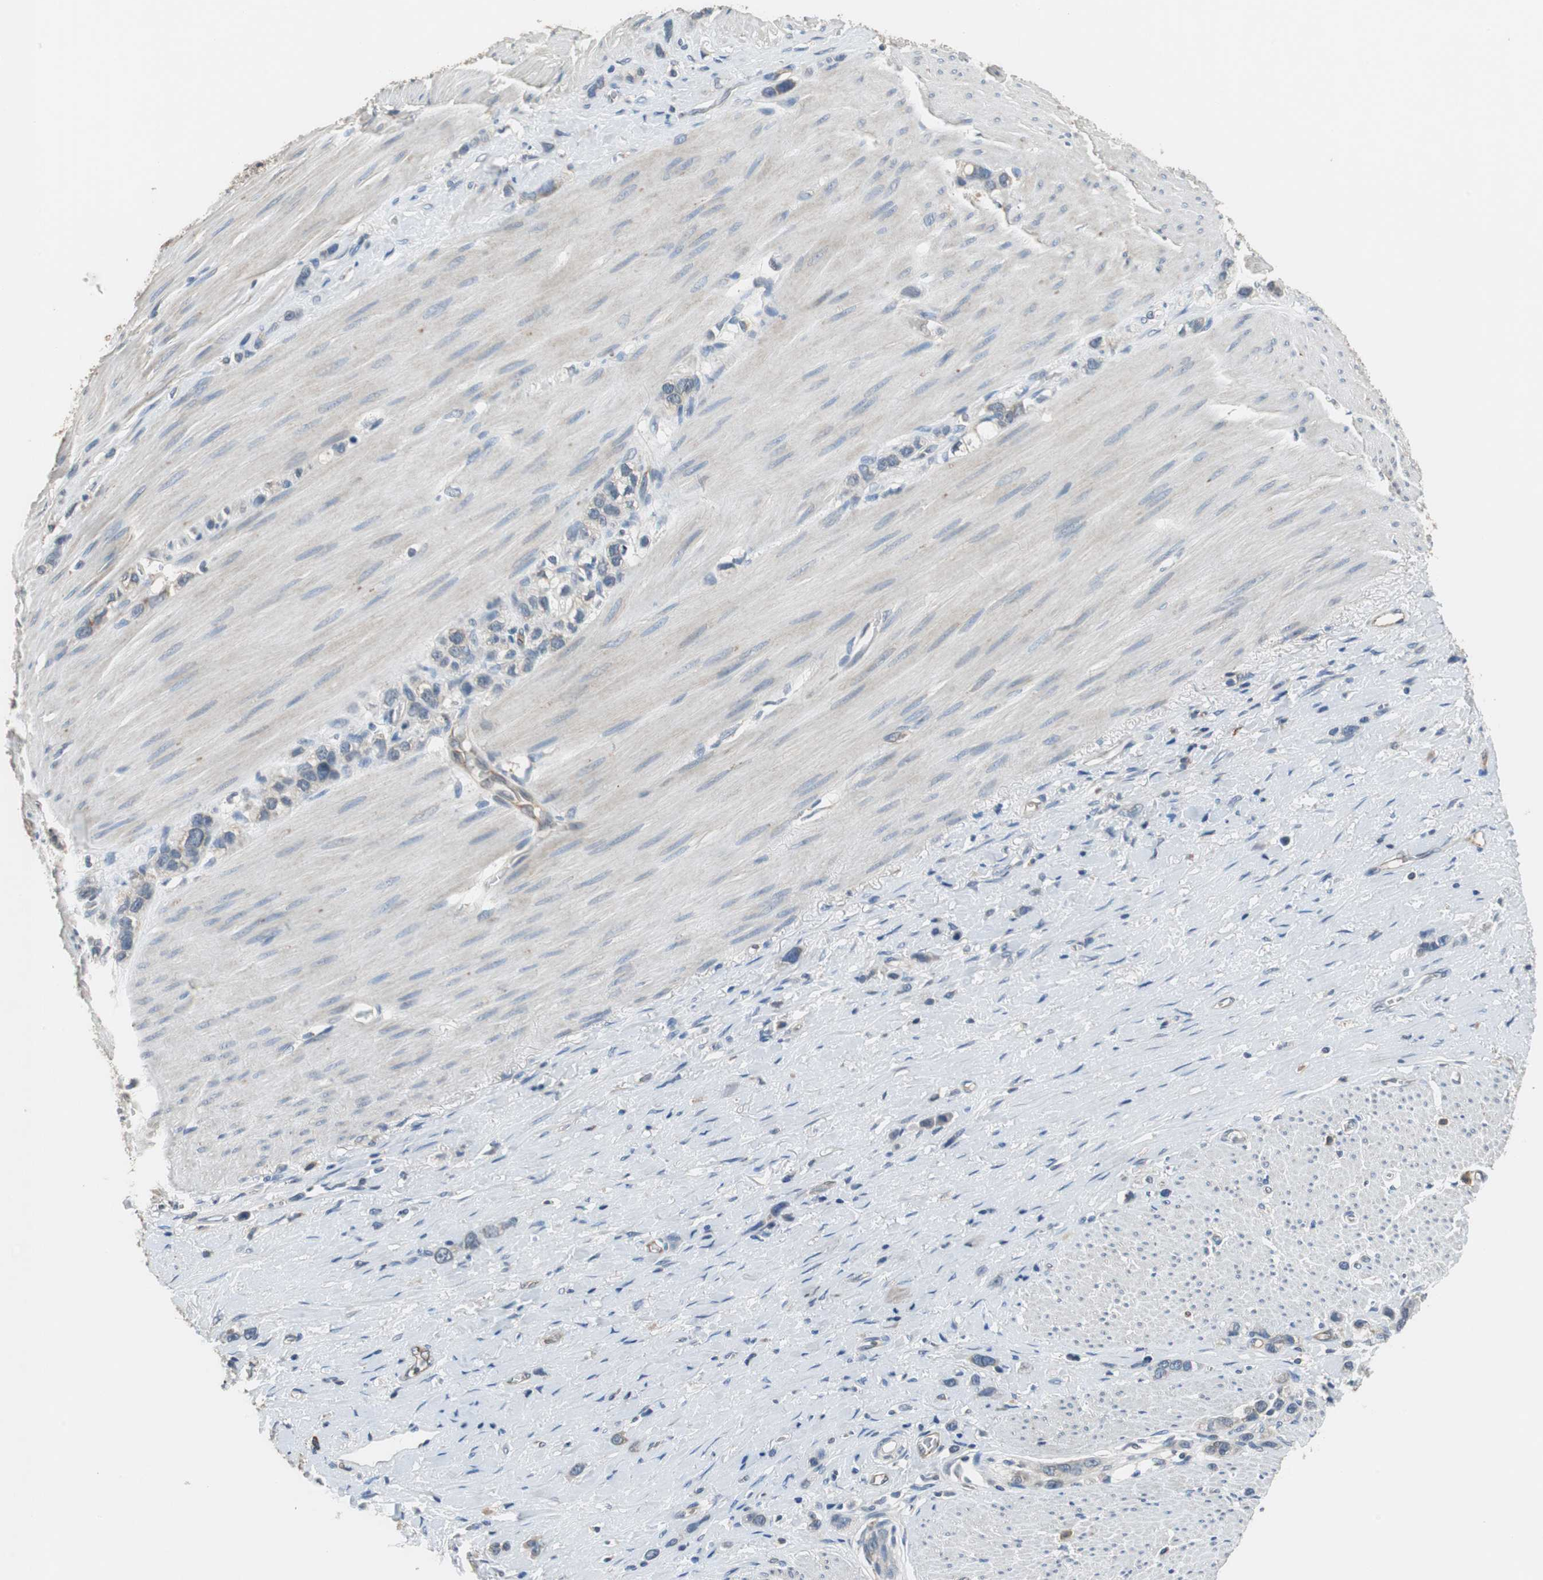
{"staining": {"intensity": "negative", "quantity": "none", "location": "none"}, "tissue": "stomach cancer", "cell_type": "Tumor cells", "image_type": "cancer", "snomed": [{"axis": "morphology", "description": "Normal tissue, NOS"}, {"axis": "morphology", "description": "Adenocarcinoma, NOS"}, {"axis": "morphology", "description": "Adenocarcinoma, High grade"}, {"axis": "topography", "description": "Stomach, upper"}, {"axis": "topography", "description": "Stomach"}], "caption": "Immunohistochemical staining of stomach cancer (adenocarcinoma) exhibits no significant positivity in tumor cells. The staining is performed using DAB (3,3'-diaminobenzidine) brown chromogen with nuclei counter-stained in using hematoxylin.", "gene": "MTIF2", "patient": {"sex": "female", "age": 65}}